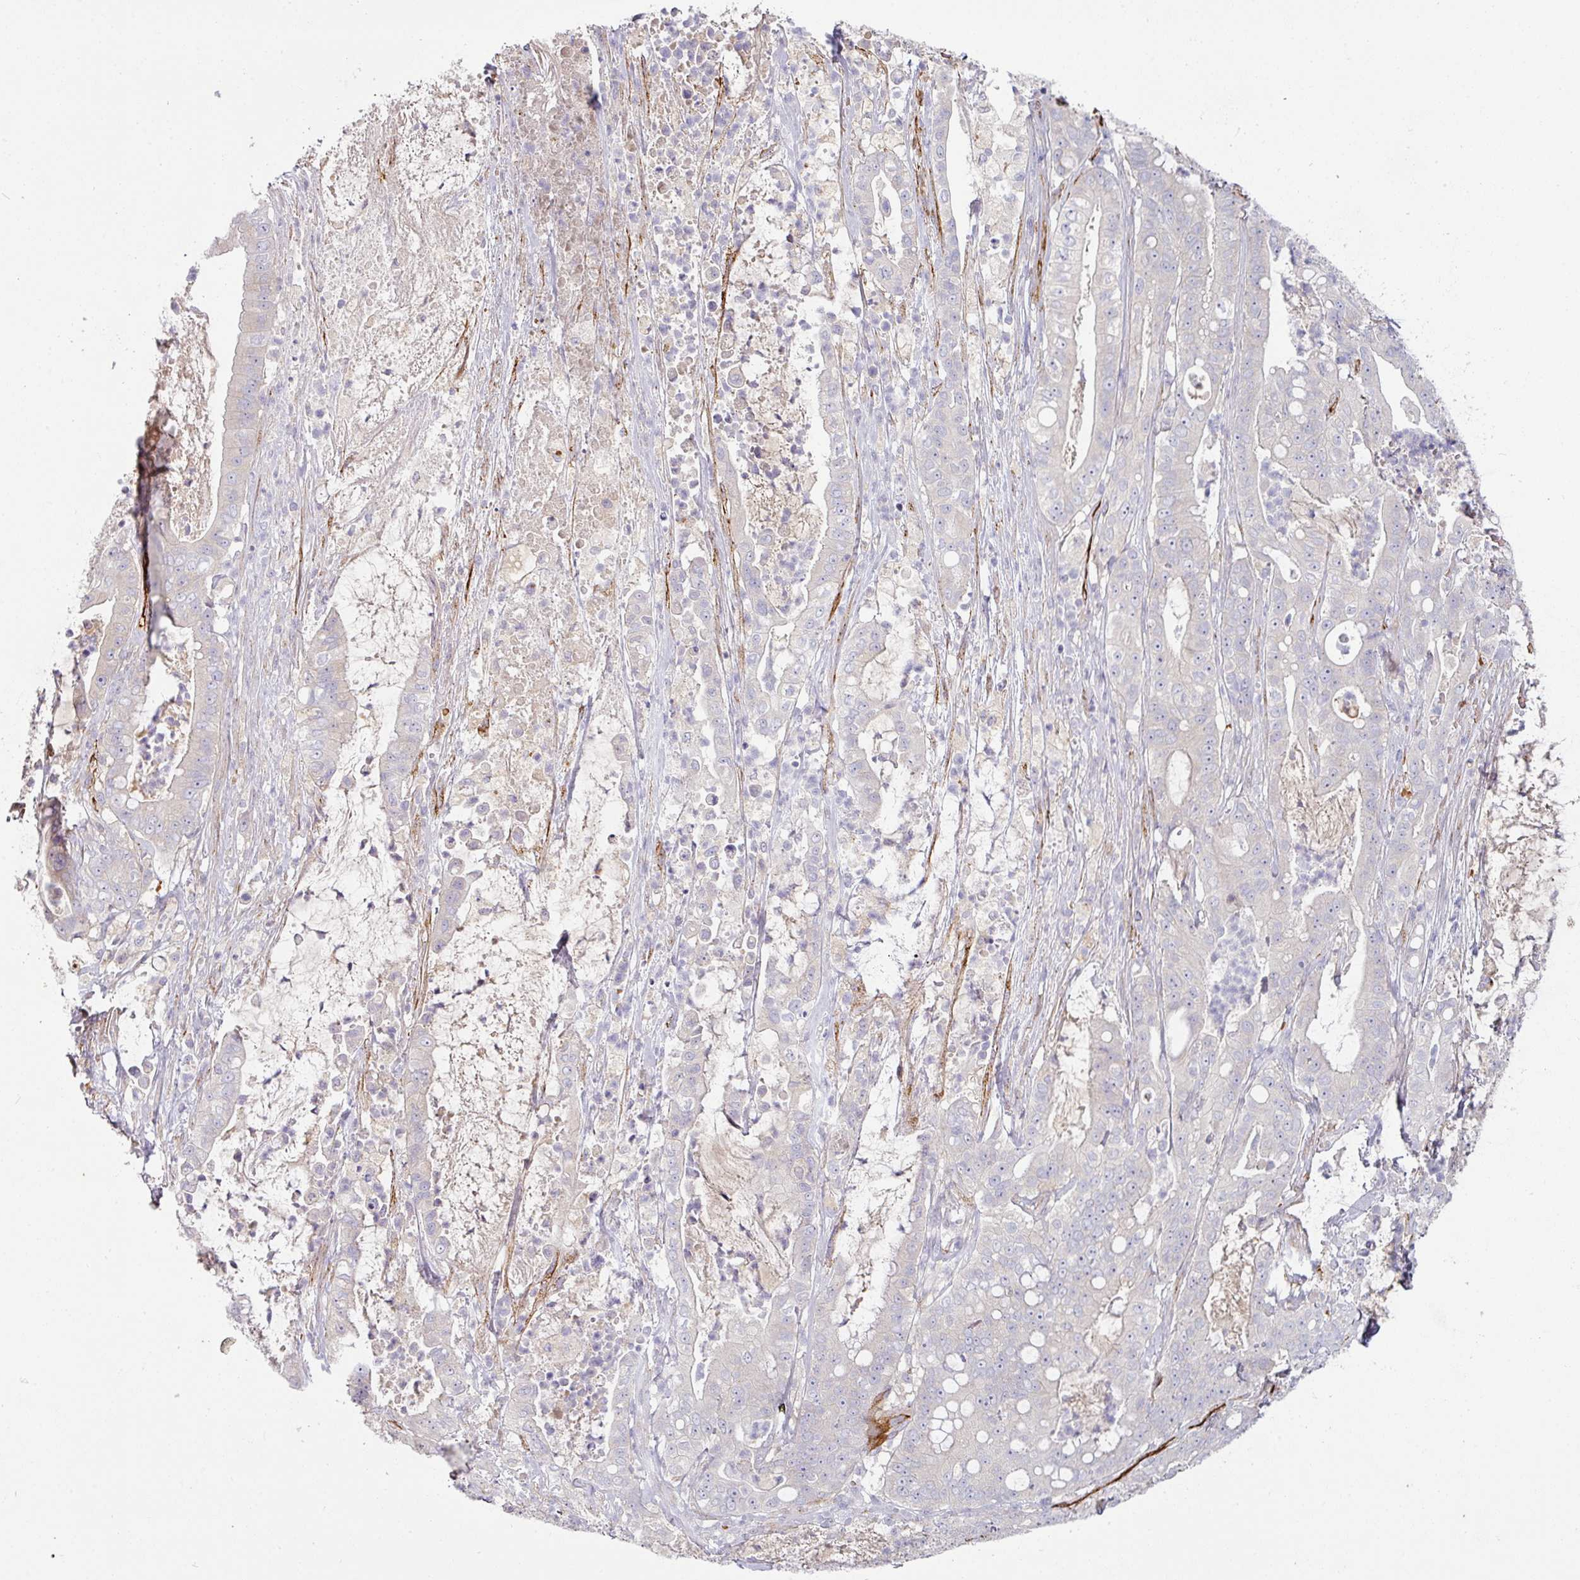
{"staining": {"intensity": "negative", "quantity": "none", "location": "none"}, "tissue": "pancreatic cancer", "cell_type": "Tumor cells", "image_type": "cancer", "snomed": [{"axis": "morphology", "description": "Adenocarcinoma, NOS"}, {"axis": "topography", "description": "Pancreas"}], "caption": "IHC of pancreatic cancer (adenocarcinoma) demonstrates no staining in tumor cells. The staining is performed using DAB brown chromogen with nuclei counter-stained in using hematoxylin.", "gene": "PRODH2", "patient": {"sex": "male", "age": 71}}